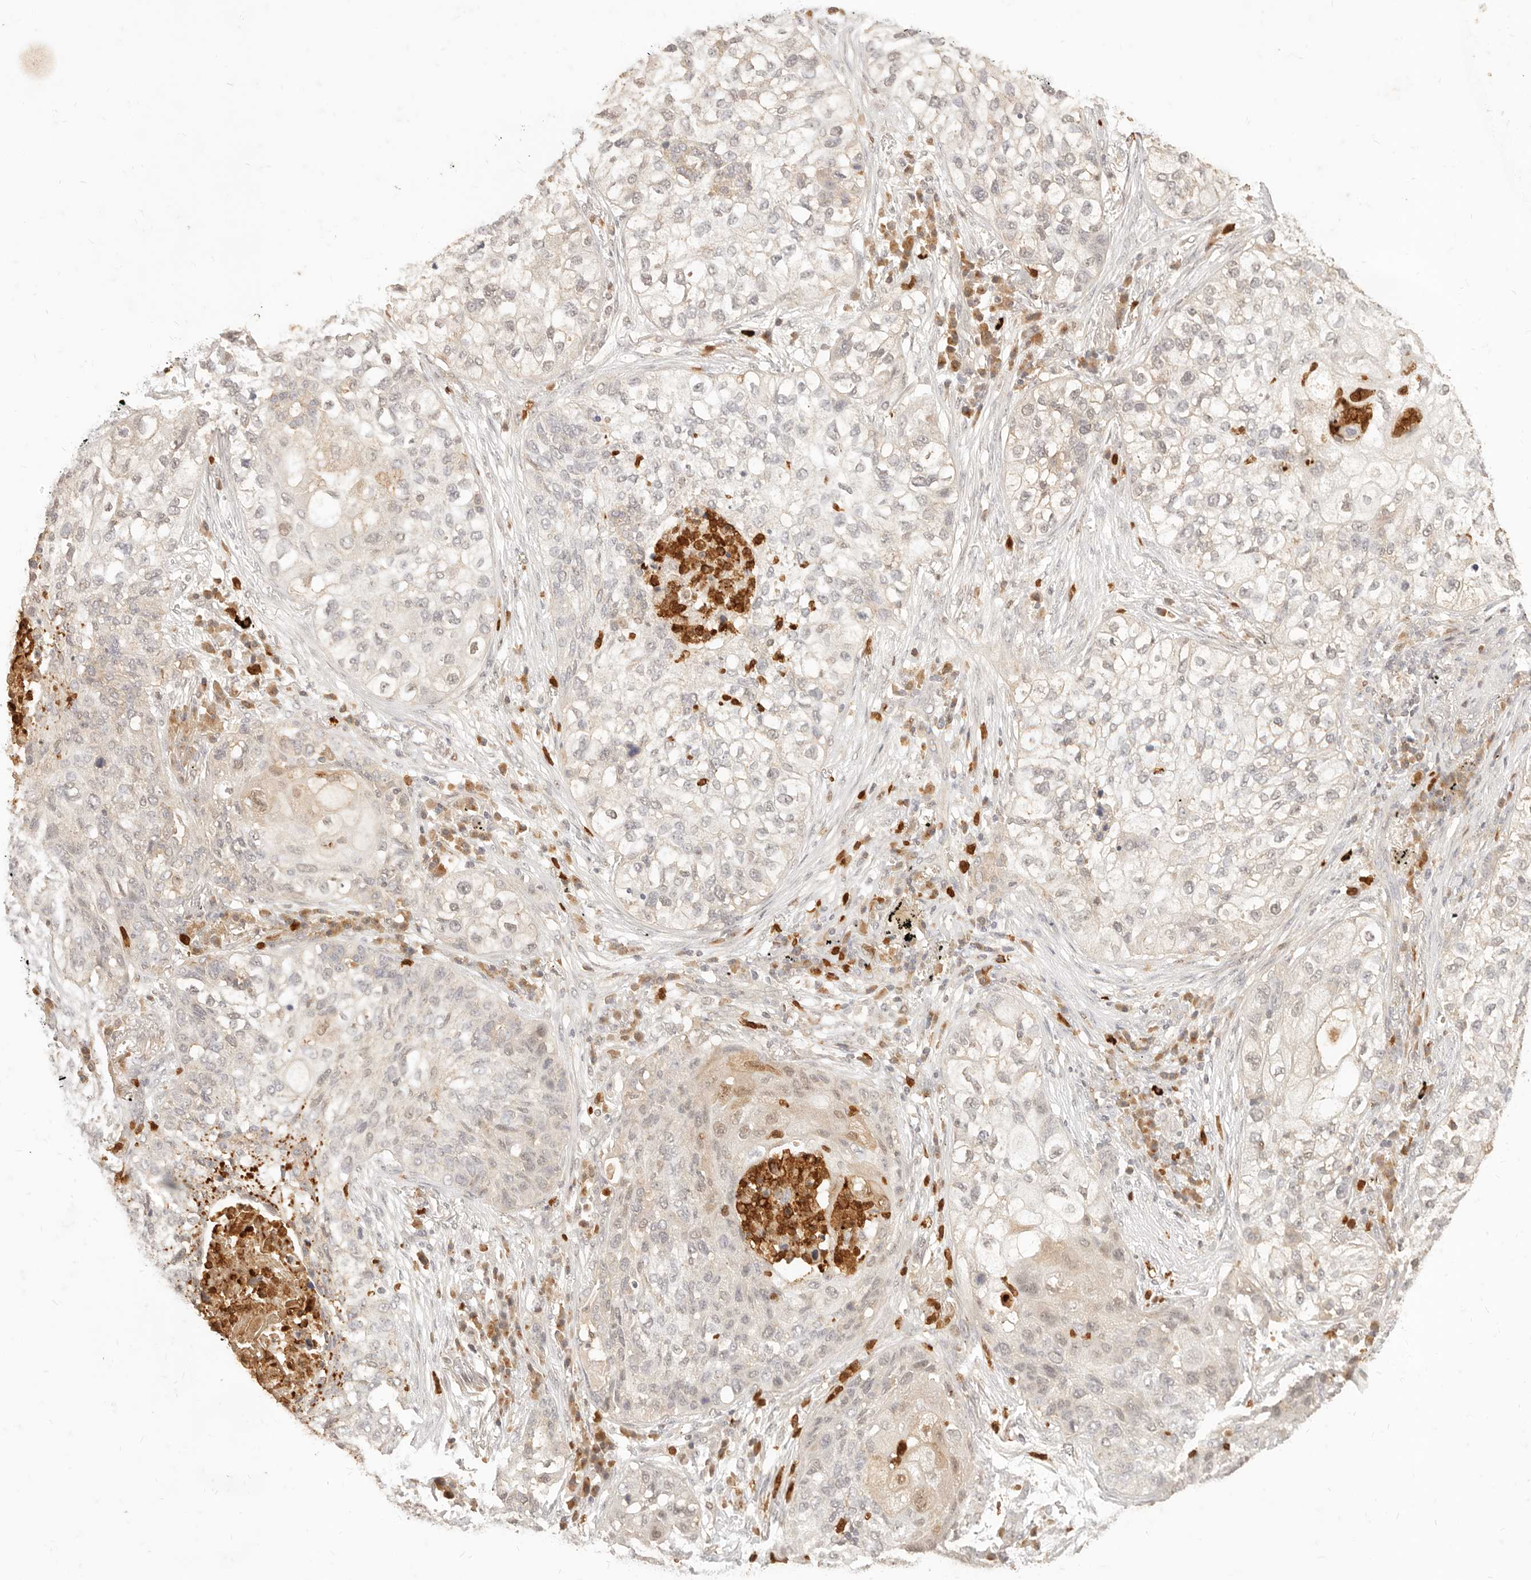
{"staining": {"intensity": "weak", "quantity": "<25%", "location": "cytoplasmic/membranous"}, "tissue": "lung cancer", "cell_type": "Tumor cells", "image_type": "cancer", "snomed": [{"axis": "morphology", "description": "Squamous cell carcinoma, NOS"}, {"axis": "topography", "description": "Lung"}], "caption": "A histopathology image of human lung cancer is negative for staining in tumor cells. (DAB (3,3'-diaminobenzidine) immunohistochemistry with hematoxylin counter stain).", "gene": "TMTC2", "patient": {"sex": "female", "age": 63}}